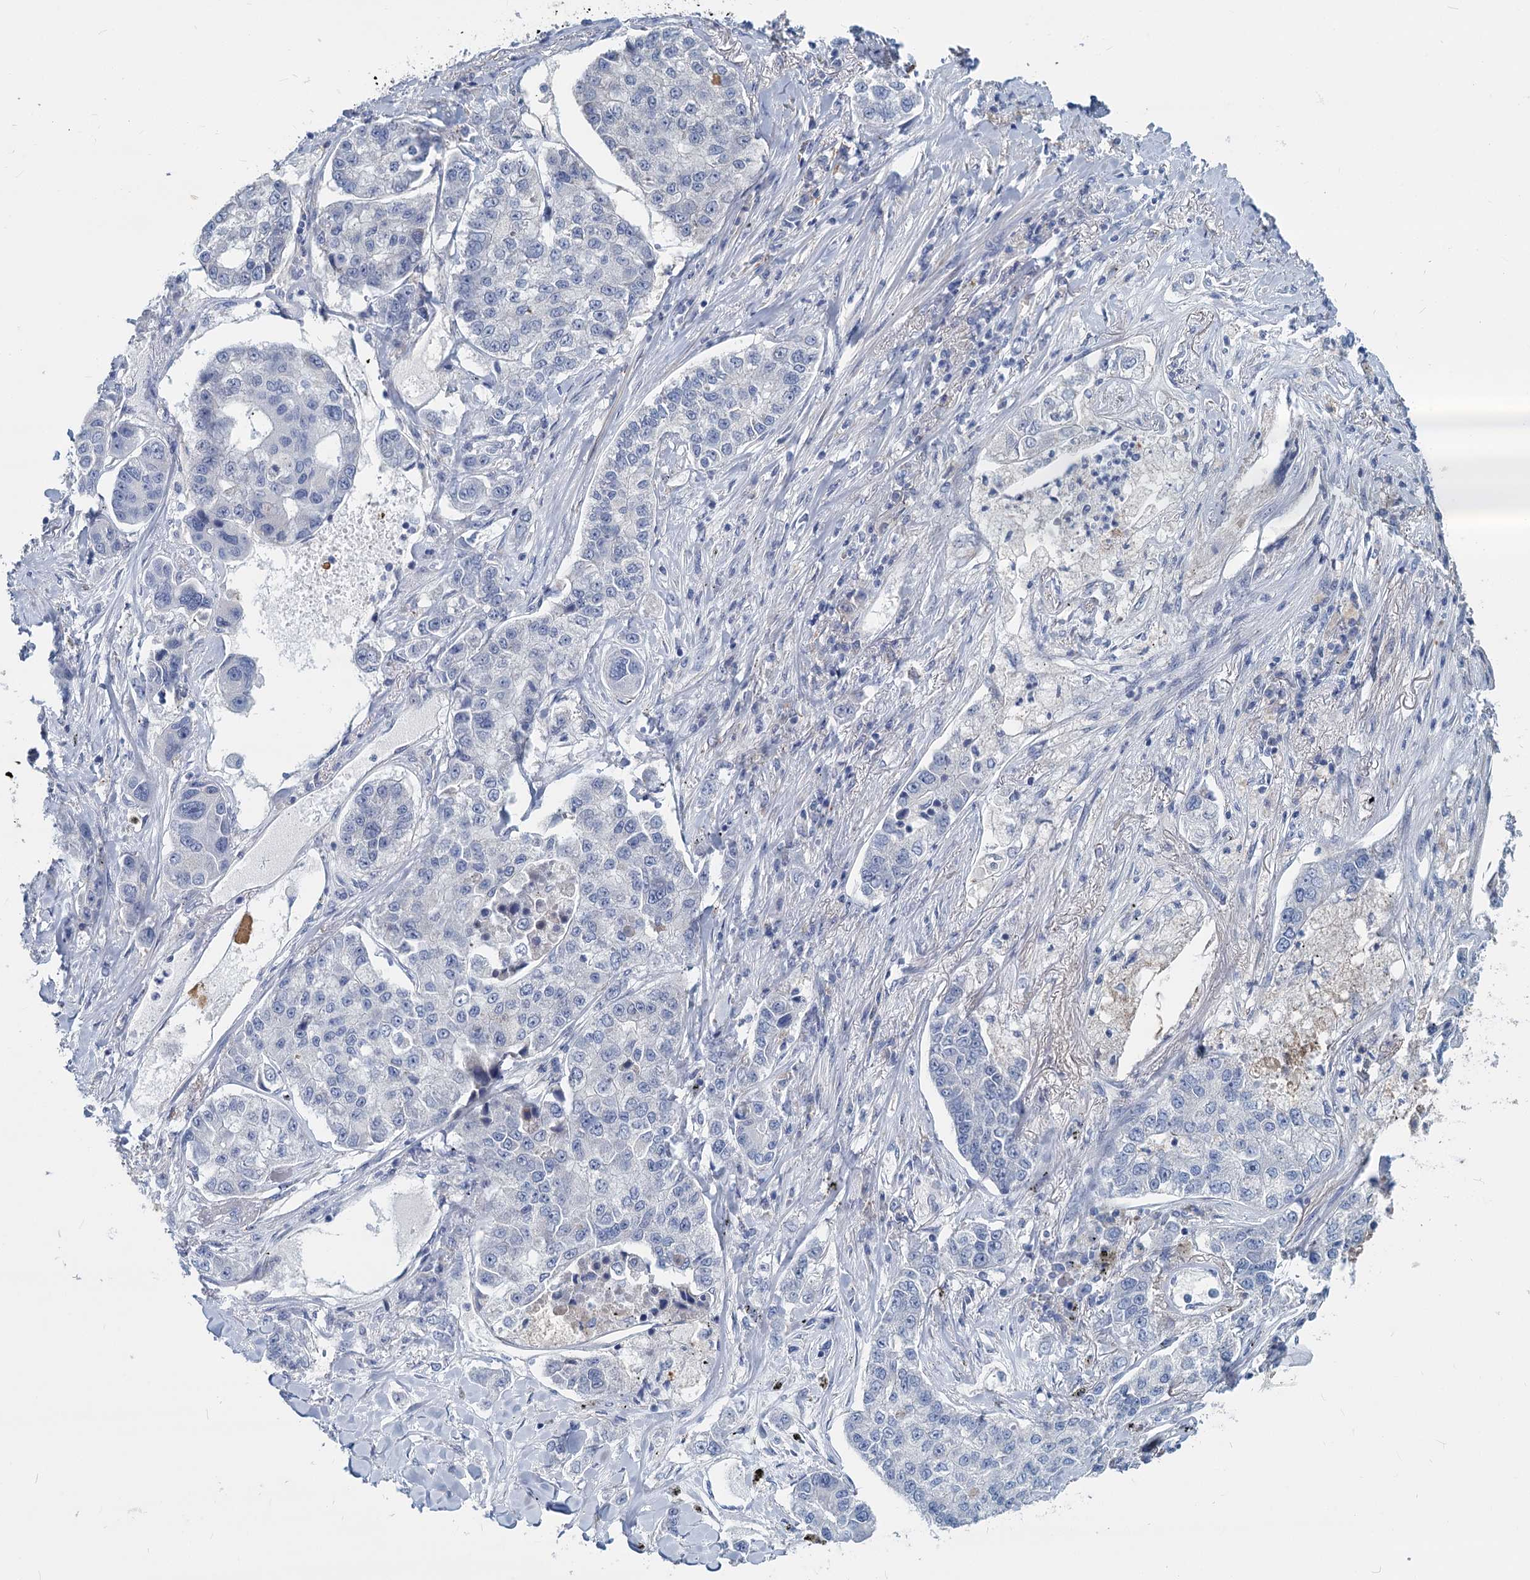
{"staining": {"intensity": "negative", "quantity": "none", "location": "none"}, "tissue": "lung cancer", "cell_type": "Tumor cells", "image_type": "cancer", "snomed": [{"axis": "morphology", "description": "Adenocarcinoma, NOS"}, {"axis": "topography", "description": "Lung"}], "caption": "Immunohistochemistry (IHC) of lung cancer (adenocarcinoma) demonstrates no positivity in tumor cells.", "gene": "GSTM3", "patient": {"sex": "male", "age": 49}}